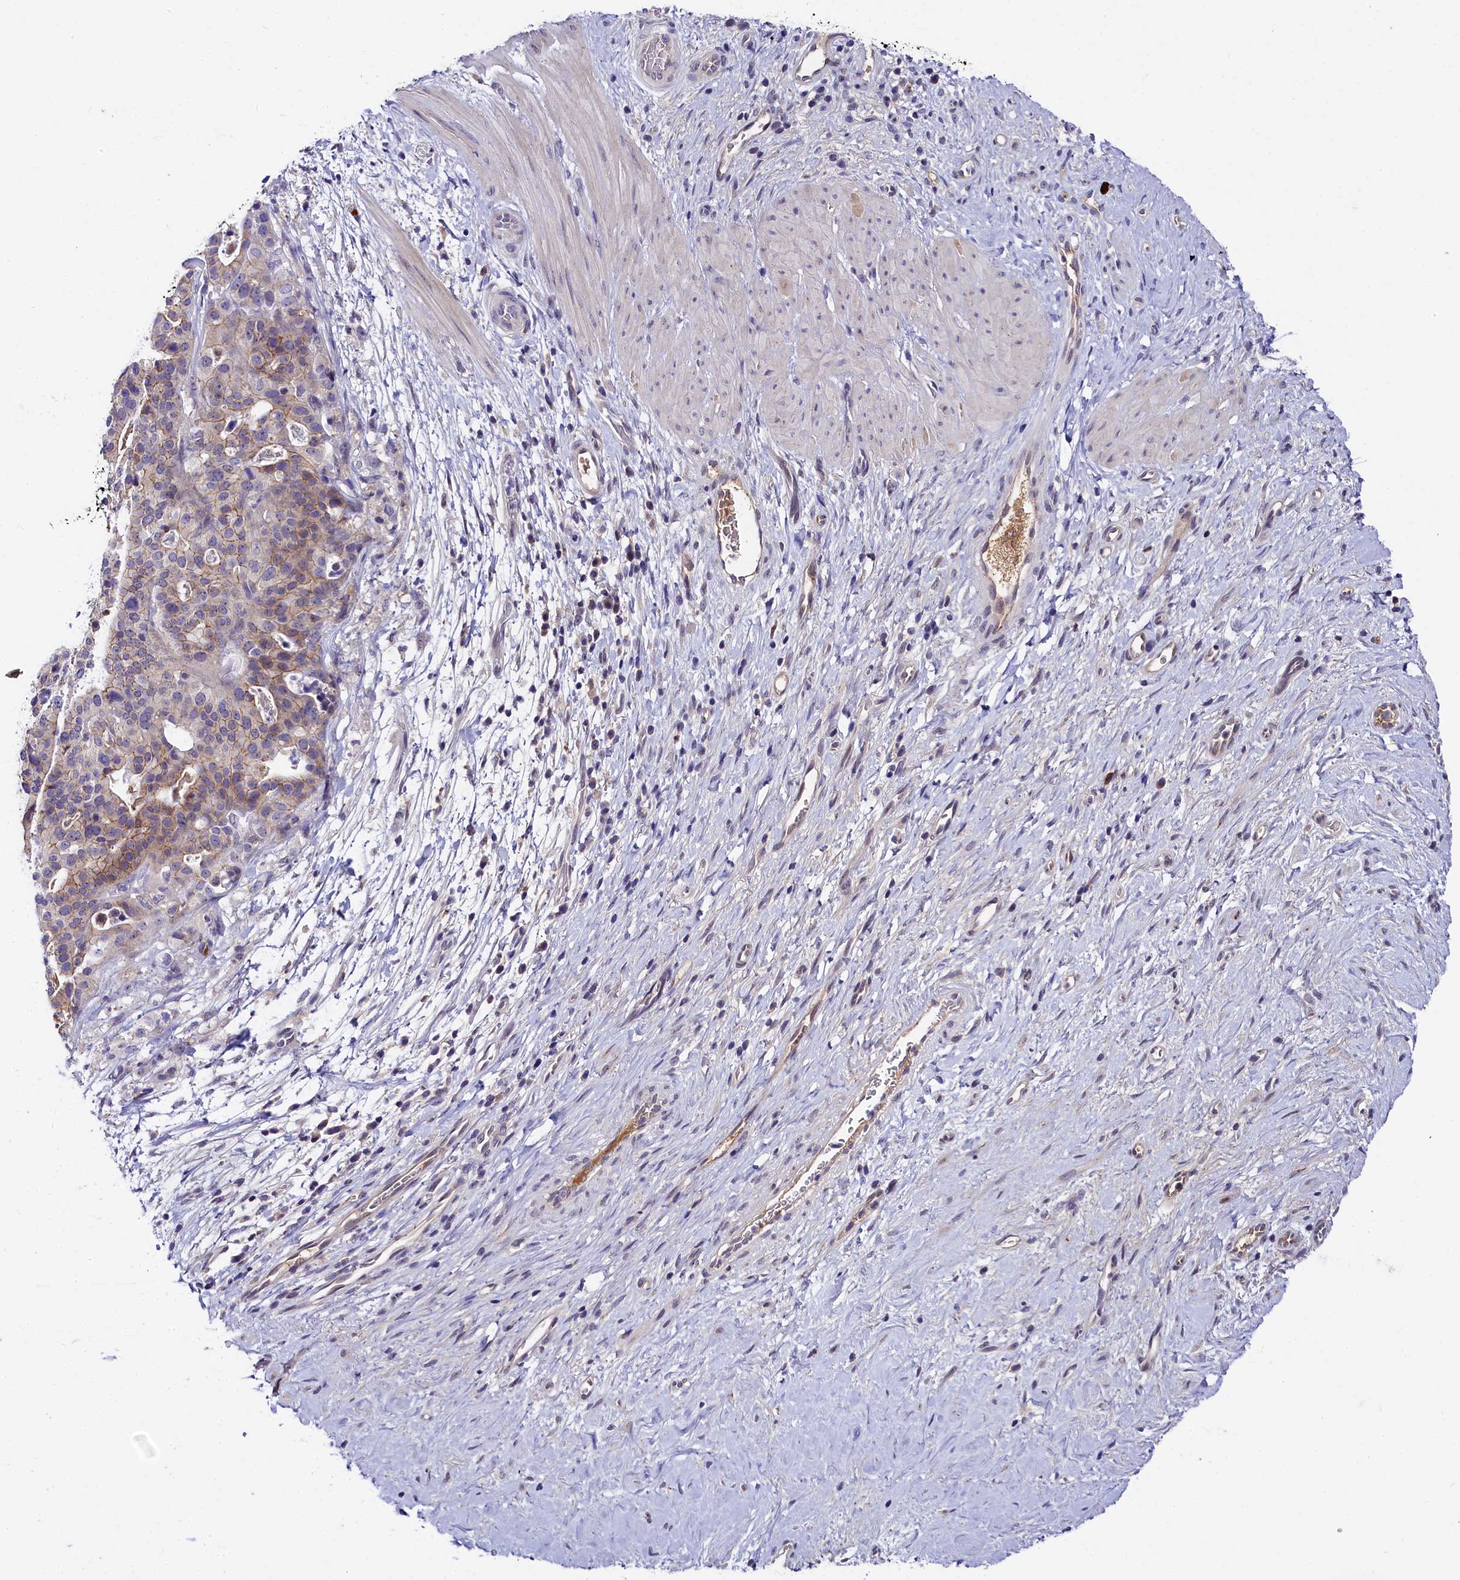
{"staining": {"intensity": "weak", "quantity": "25%-75%", "location": "cytoplasmic/membranous"}, "tissue": "stomach cancer", "cell_type": "Tumor cells", "image_type": "cancer", "snomed": [{"axis": "morphology", "description": "Adenocarcinoma, NOS"}, {"axis": "topography", "description": "Stomach"}], "caption": "Adenocarcinoma (stomach) stained with a protein marker exhibits weak staining in tumor cells.", "gene": "ENKD1", "patient": {"sex": "male", "age": 48}}